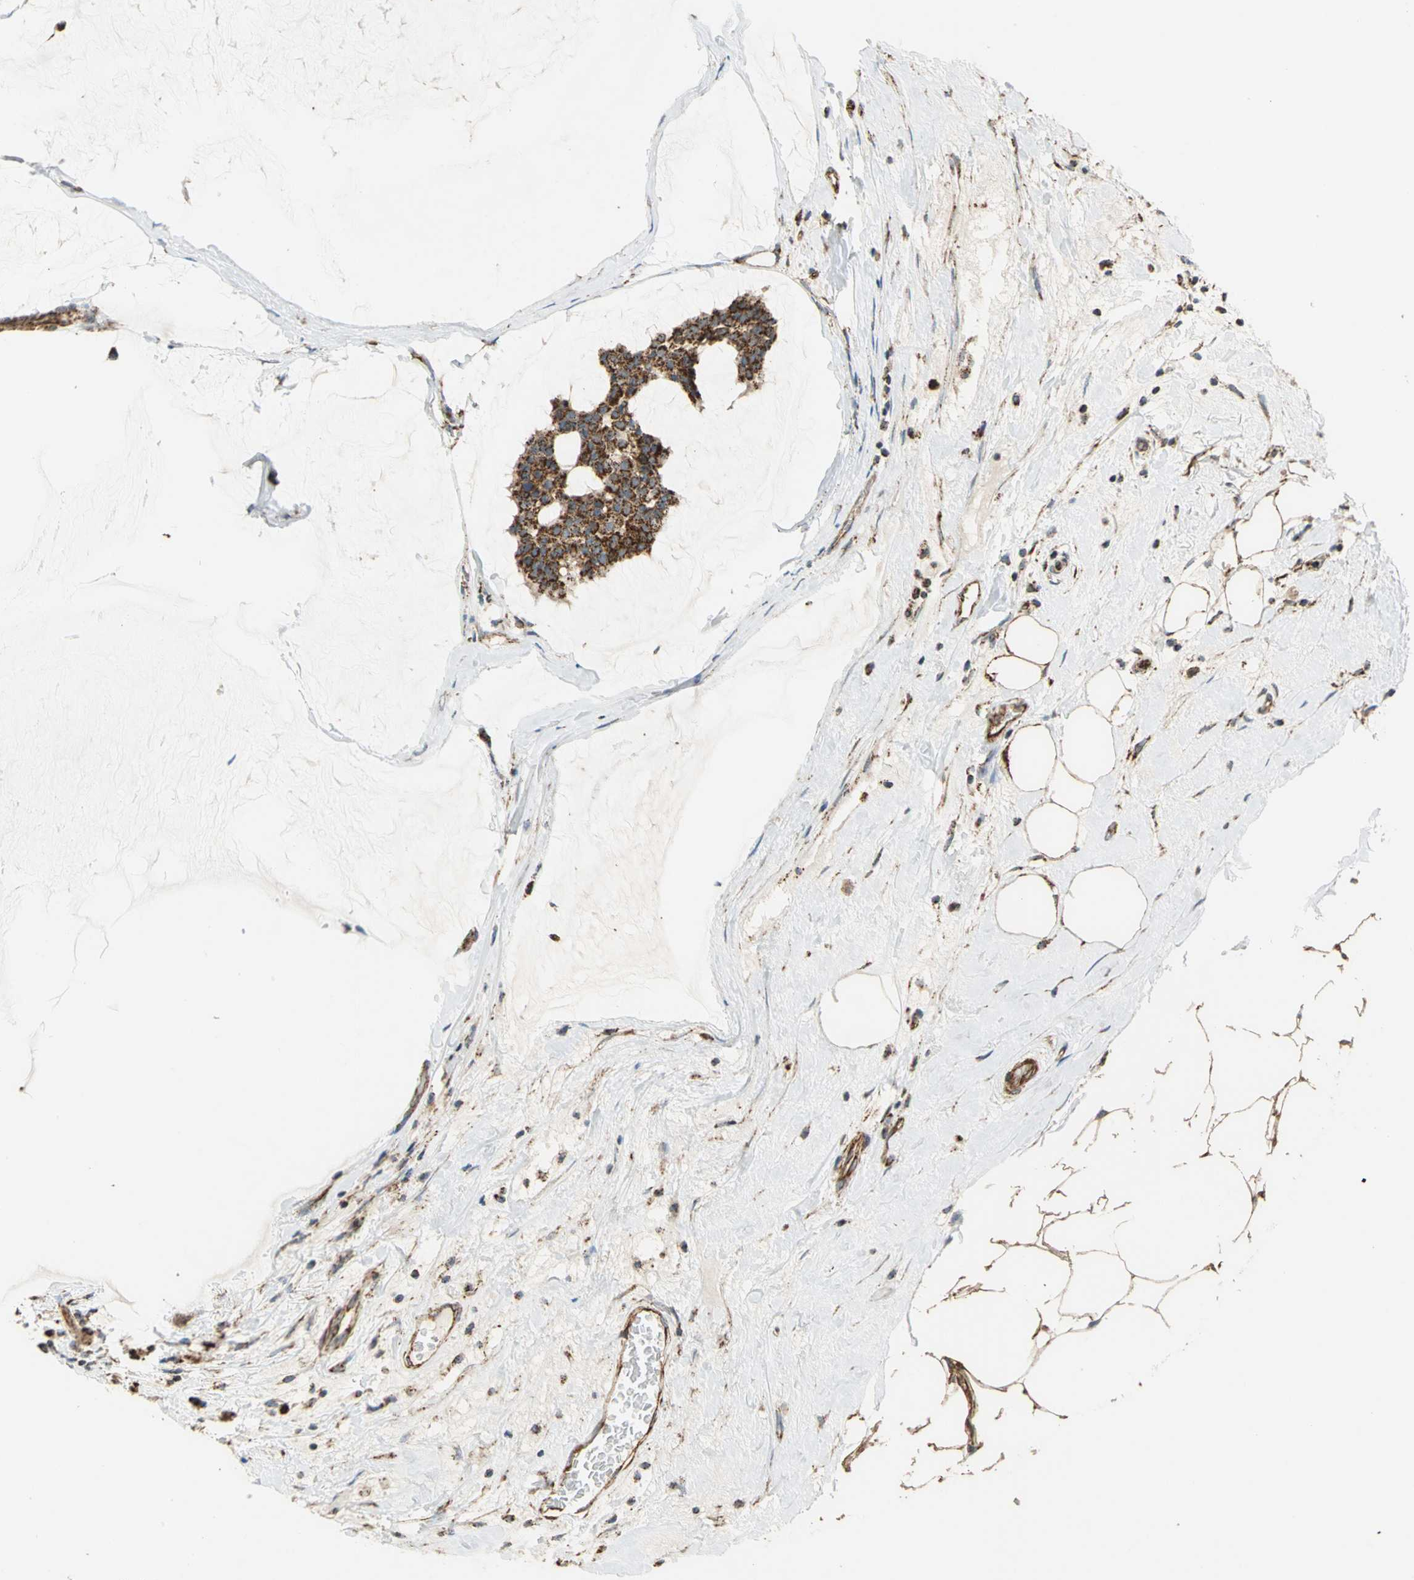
{"staining": {"intensity": "strong", "quantity": ">75%", "location": "cytoplasmic/membranous"}, "tissue": "breast cancer", "cell_type": "Tumor cells", "image_type": "cancer", "snomed": [{"axis": "morphology", "description": "Duct carcinoma"}, {"axis": "topography", "description": "Breast"}], "caption": "There is high levels of strong cytoplasmic/membranous expression in tumor cells of breast cancer (invasive ductal carcinoma), as demonstrated by immunohistochemical staining (brown color).", "gene": "MRPS22", "patient": {"sex": "female", "age": 93}}